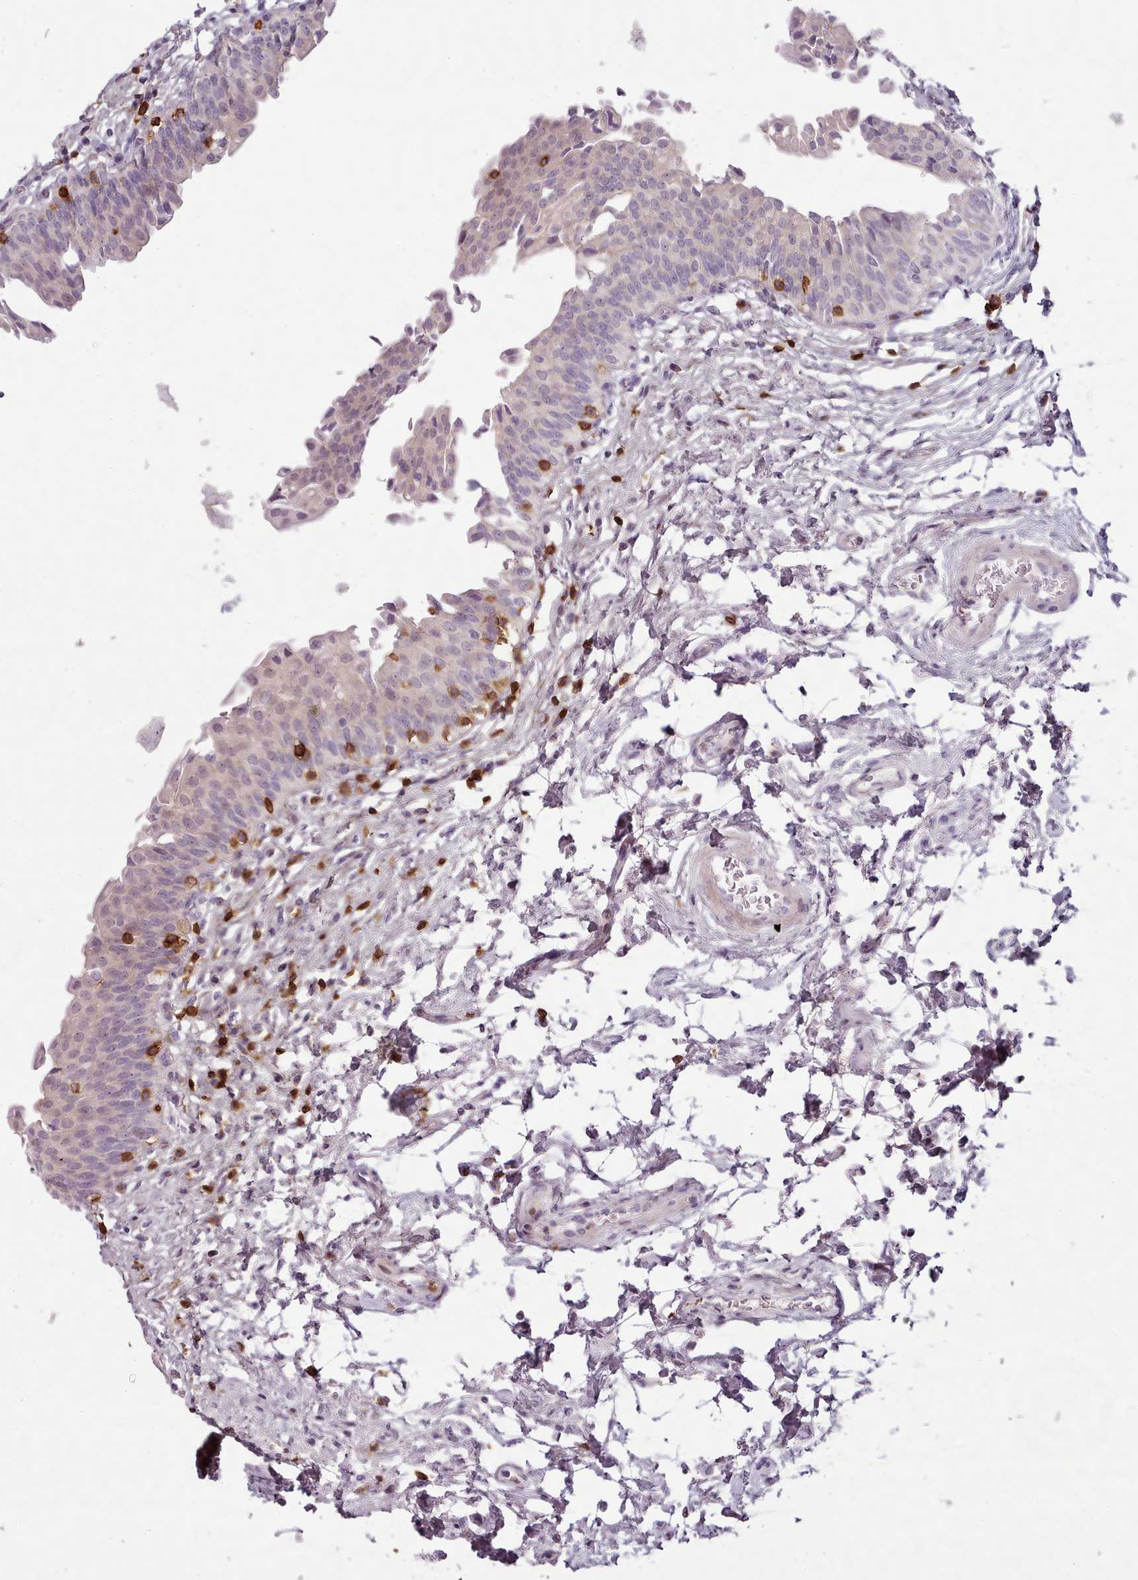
{"staining": {"intensity": "negative", "quantity": "none", "location": "none"}, "tissue": "urinary bladder", "cell_type": "Urothelial cells", "image_type": "normal", "snomed": [{"axis": "morphology", "description": "Normal tissue, NOS"}, {"axis": "topography", "description": "Urinary bladder"}], "caption": "An IHC image of normal urinary bladder is shown. There is no staining in urothelial cells of urinary bladder.", "gene": "ZNF583", "patient": {"sex": "male", "age": 83}}